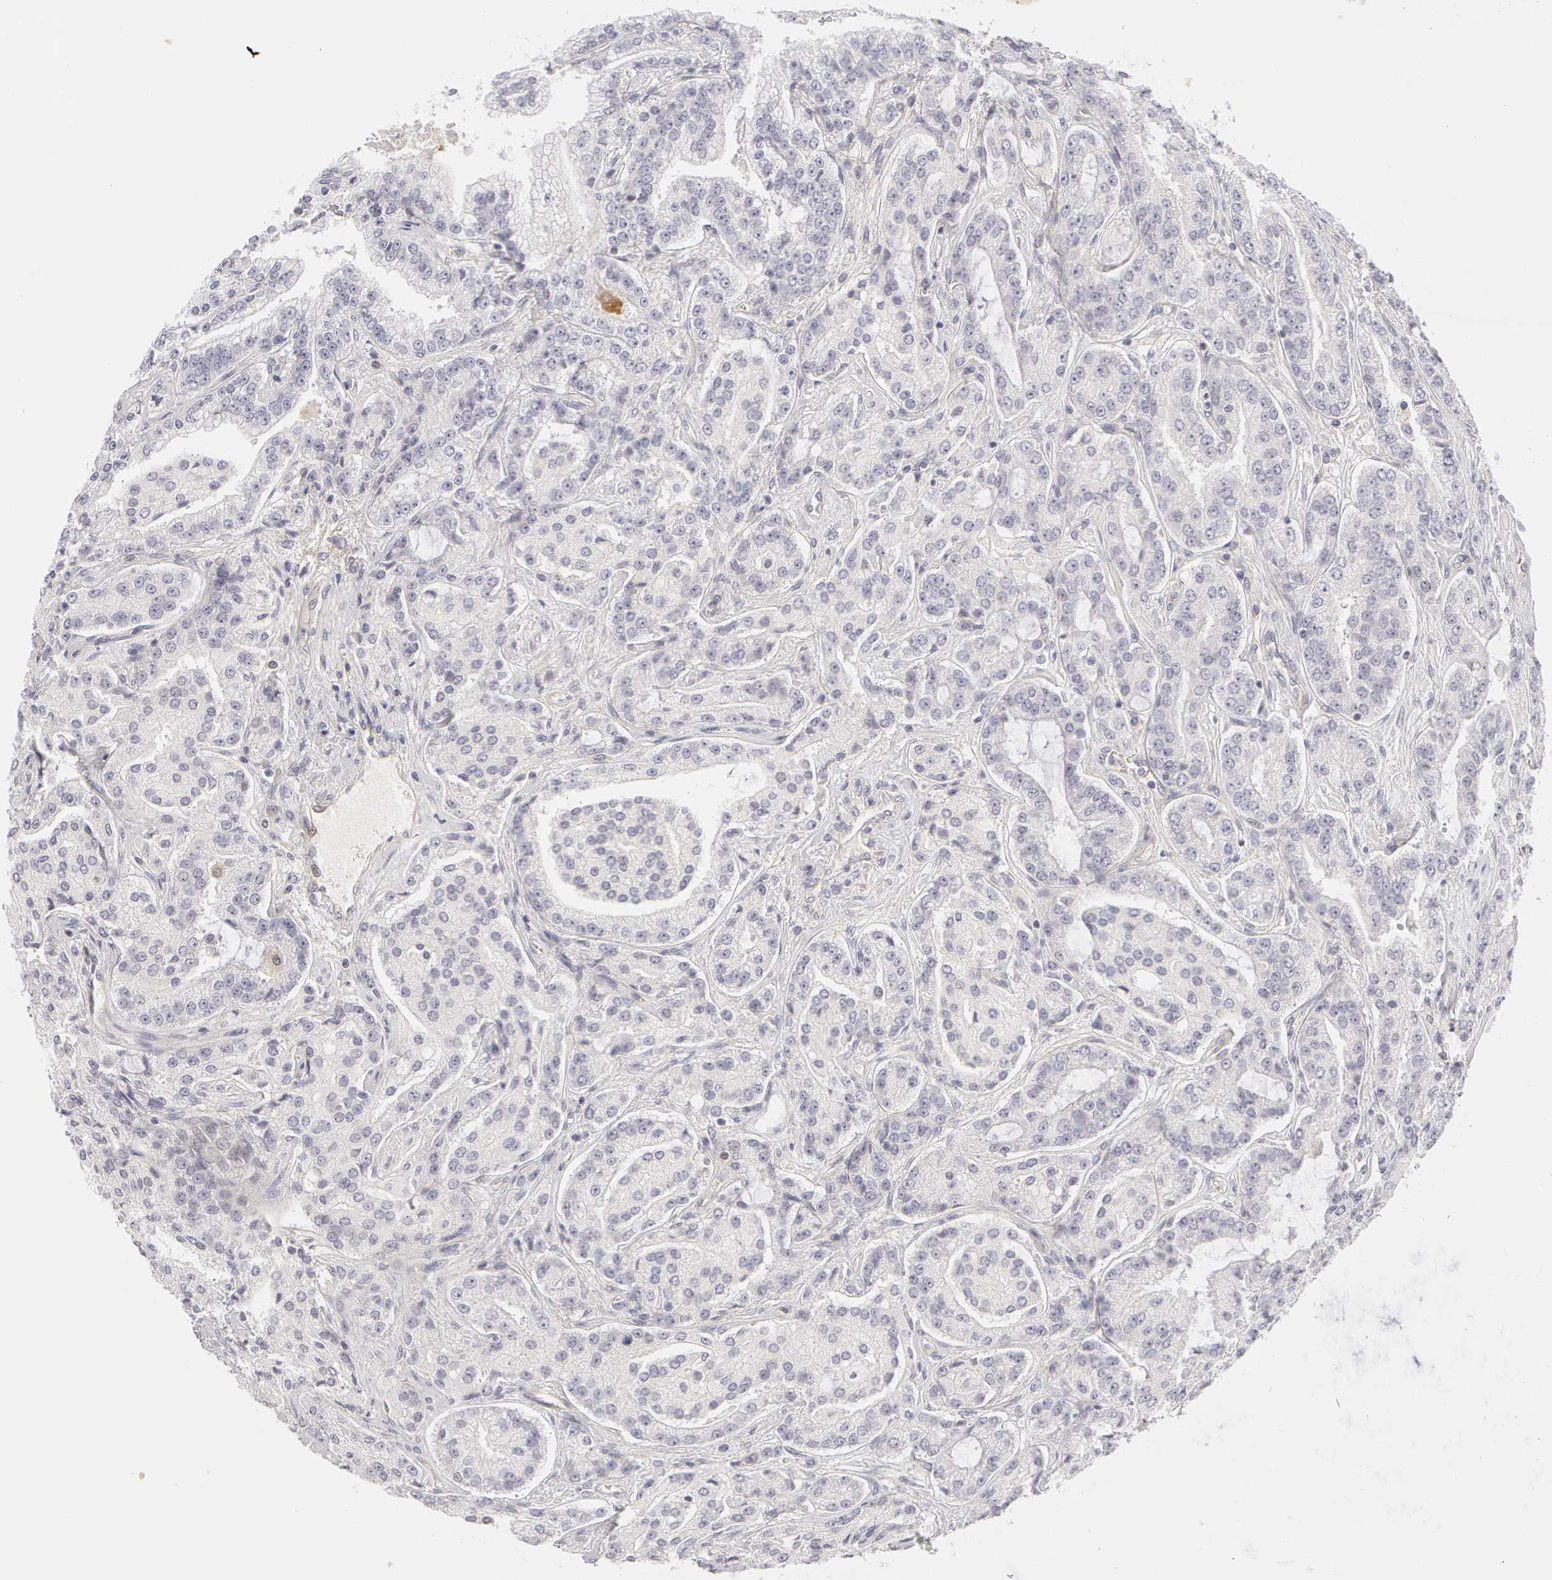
{"staining": {"intensity": "negative", "quantity": "none", "location": "none"}, "tissue": "prostate cancer", "cell_type": "Tumor cells", "image_type": "cancer", "snomed": [{"axis": "morphology", "description": "Adenocarcinoma, Medium grade"}, {"axis": "topography", "description": "Prostate"}], "caption": "Protein analysis of prostate cancer reveals no significant positivity in tumor cells. Brightfield microscopy of immunohistochemistry stained with DAB (brown) and hematoxylin (blue), captured at high magnification.", "gene": "ABCB1", "patient": {"sex": "male", "age": 72}}